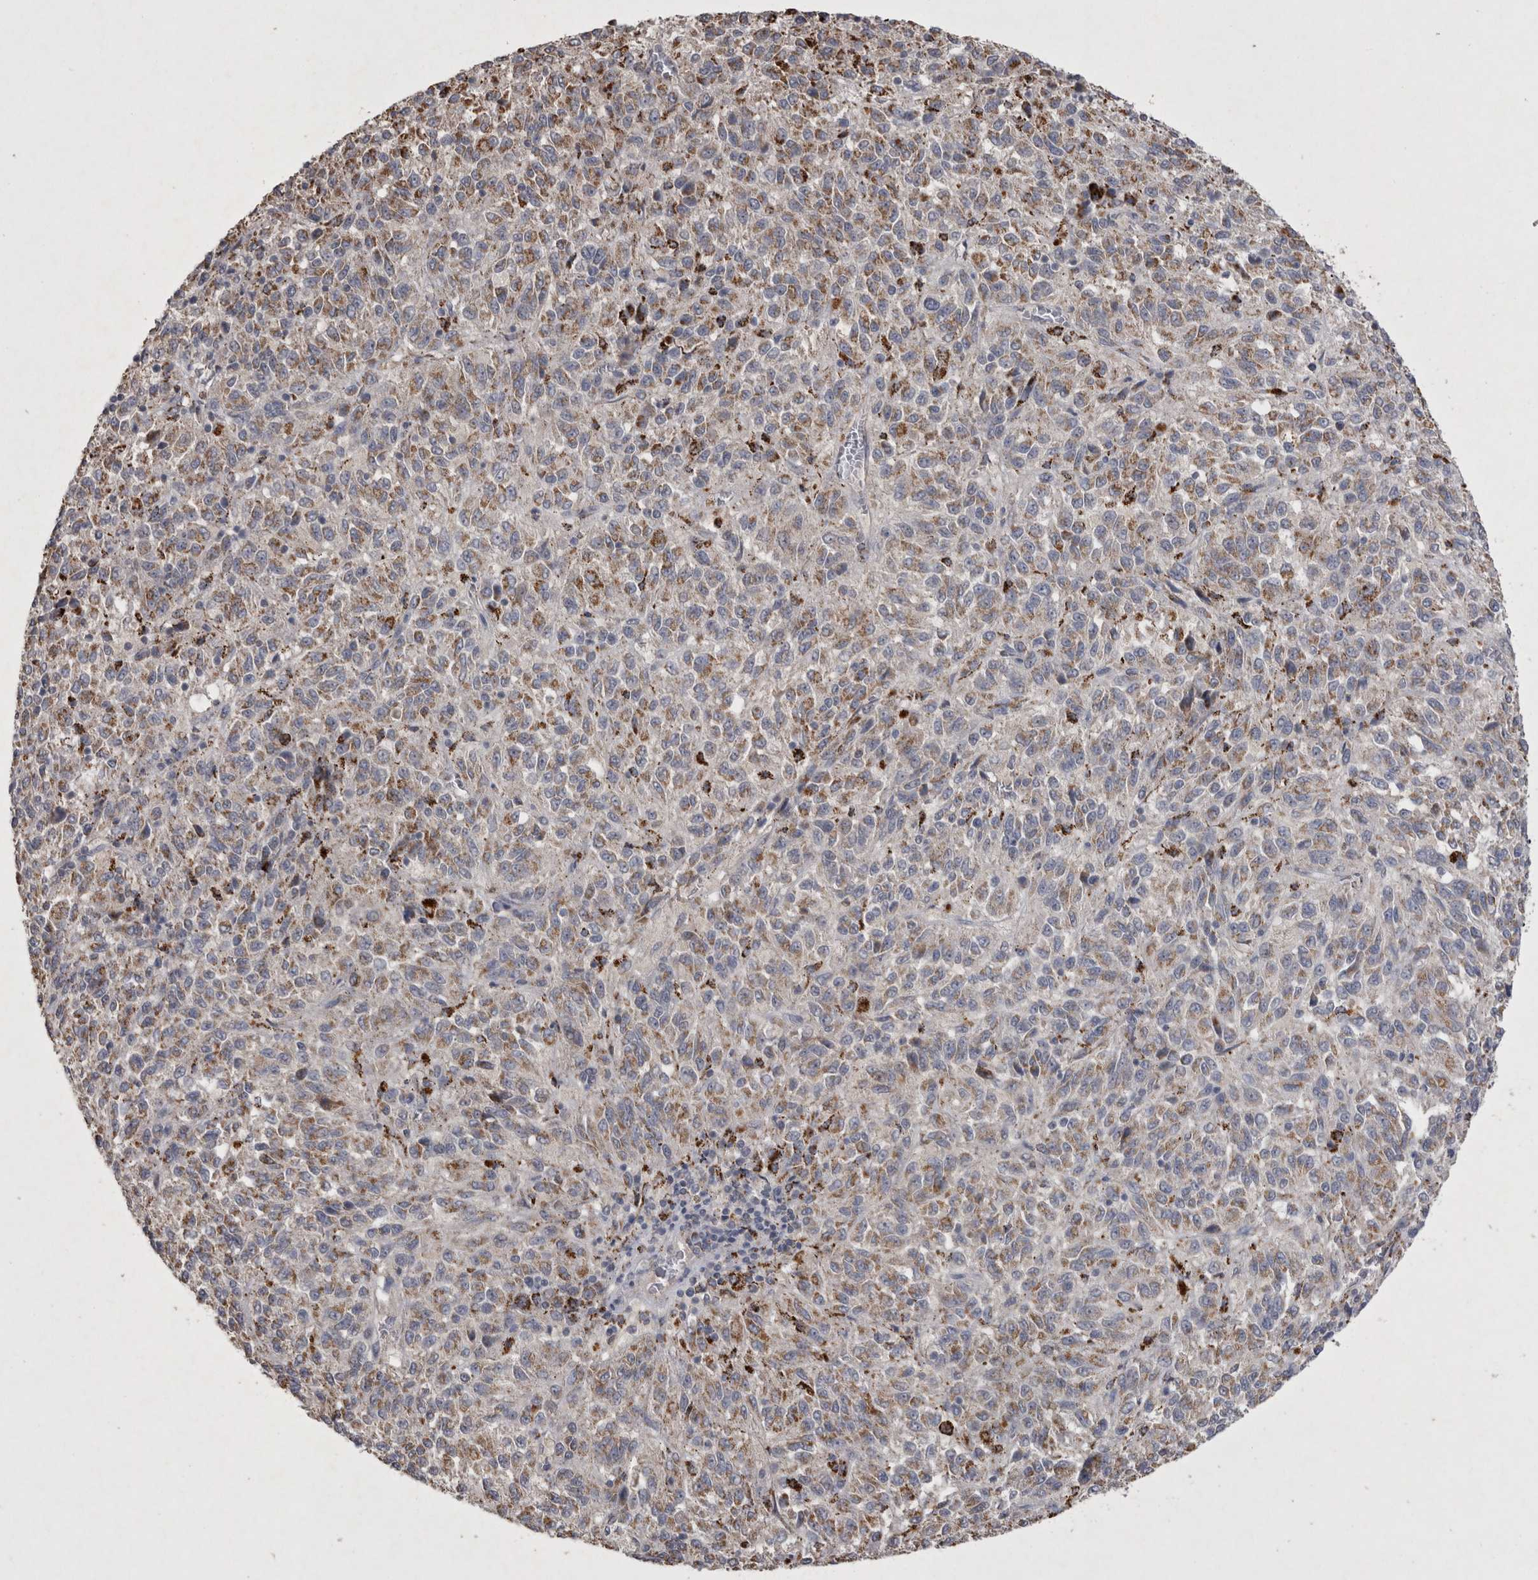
{"staining": {"intensity": "moderate", "quantity": ">75%", "location": "cytoplasmic/membranous"}, "tissue": "melanoma", "cell_type": "Tumor cells", "image_type": "cancer", "snomed": [{"axis": "morphology", "description": "Malignant melanoma, Metastatic site"}, {"axis": "topography", "description": "Lung"}], "caption": "Malignant melanoma (metastatic site) stained with immunohistochemistry demonstrates moderate cytoplasmic/membranous staining in approximately >75% of tumor cells.", "gene": "DKK3", "patient": {"sex": "male", "age": 64}}